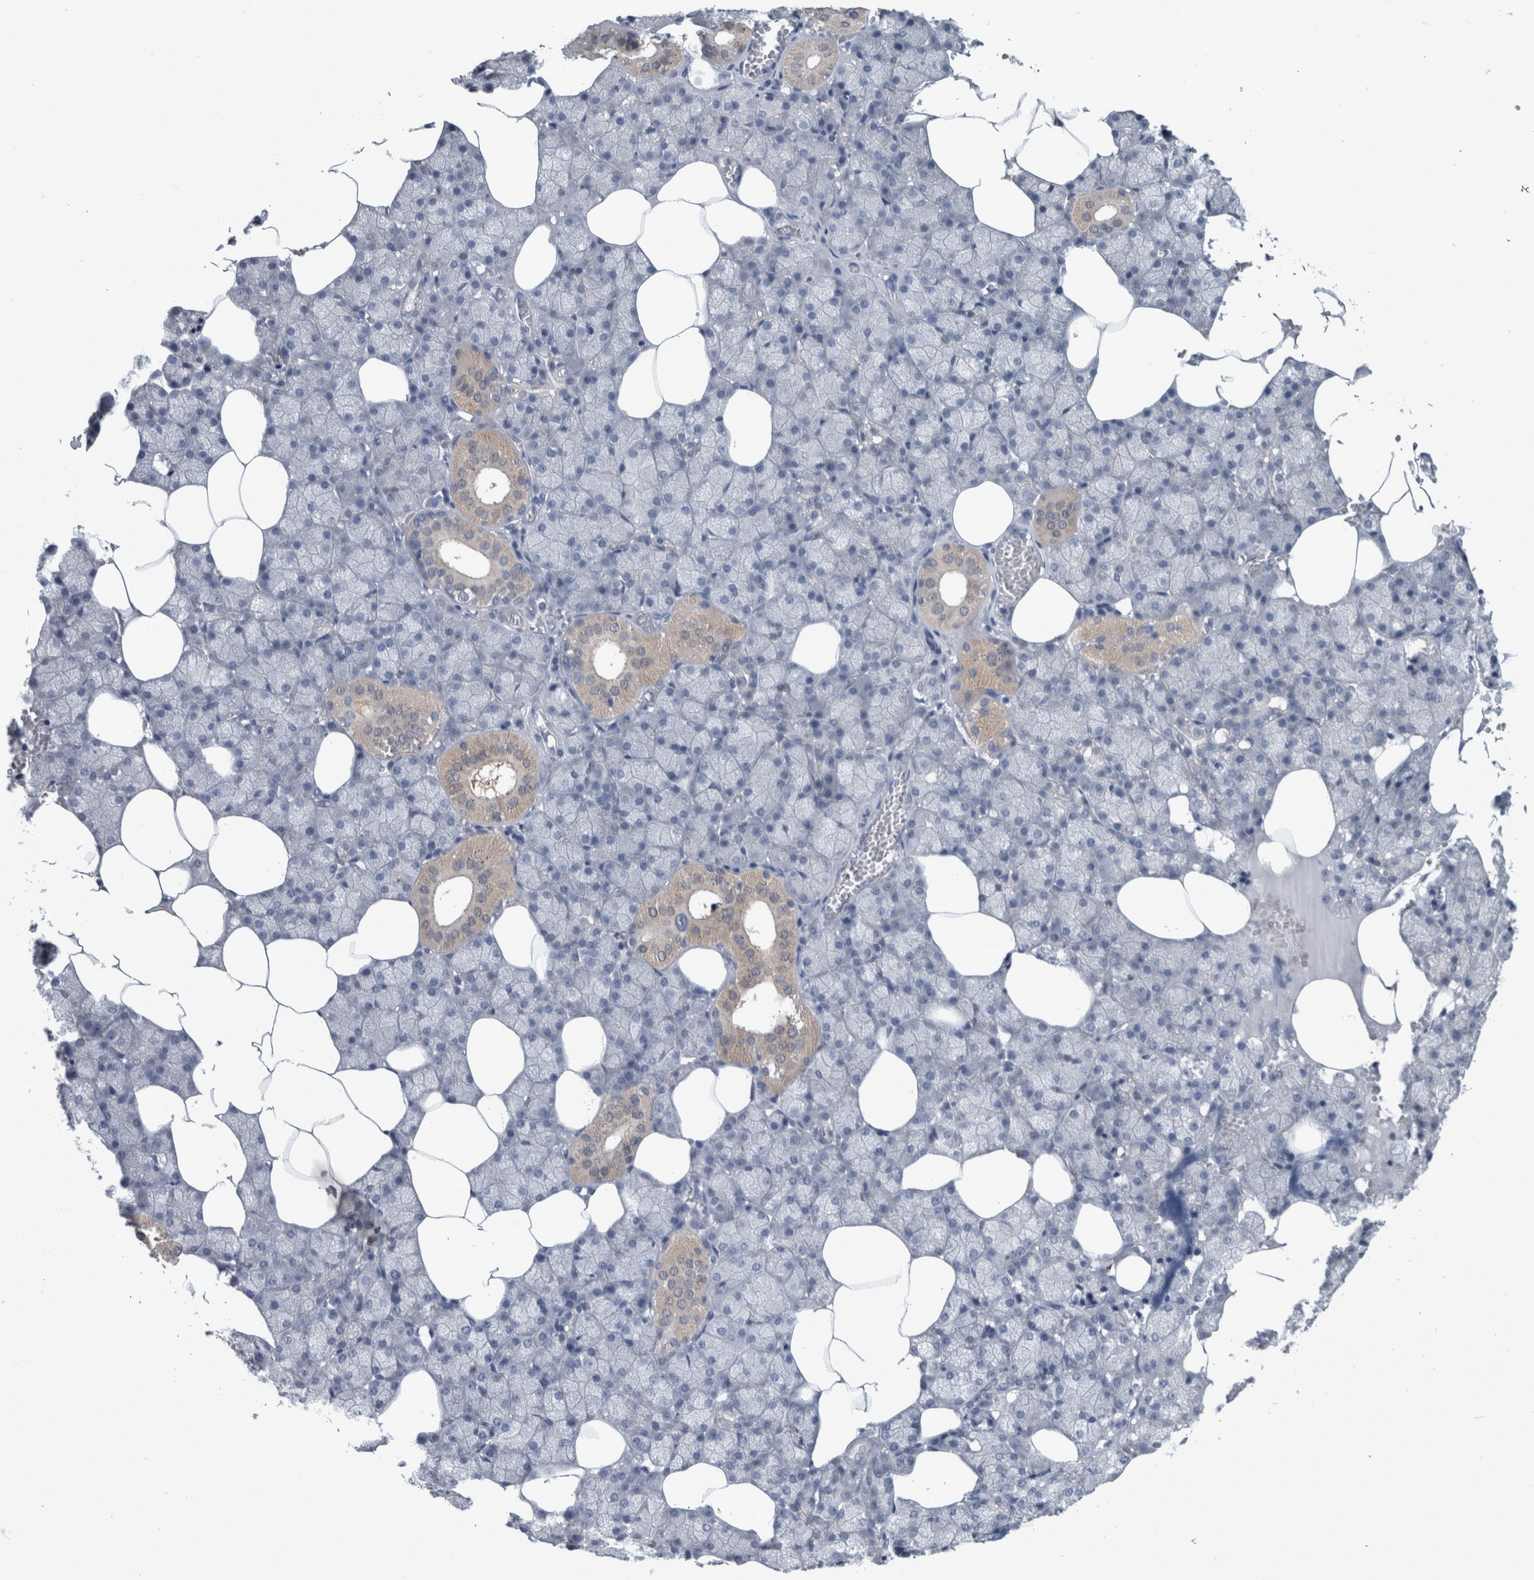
{"staining": {"intensity": "weak", "quantity": "<25%", "location": "cytoplasmic/membranous"}, "tissue": "salivary gland", "cell_type": "Glandular cells", "image_type": "normal", "snomed": [{"axis": "morphology", "description": "Normal tissue, NOS"}, {"axis": "topography", "description": "Salivary gland"}], "caption": "Immunohistochemistry of normal salivary gland exhibits no positivity in glandular cells.", "gene": "FAM83H", "patient": {"sex": "male", "age": 62}}